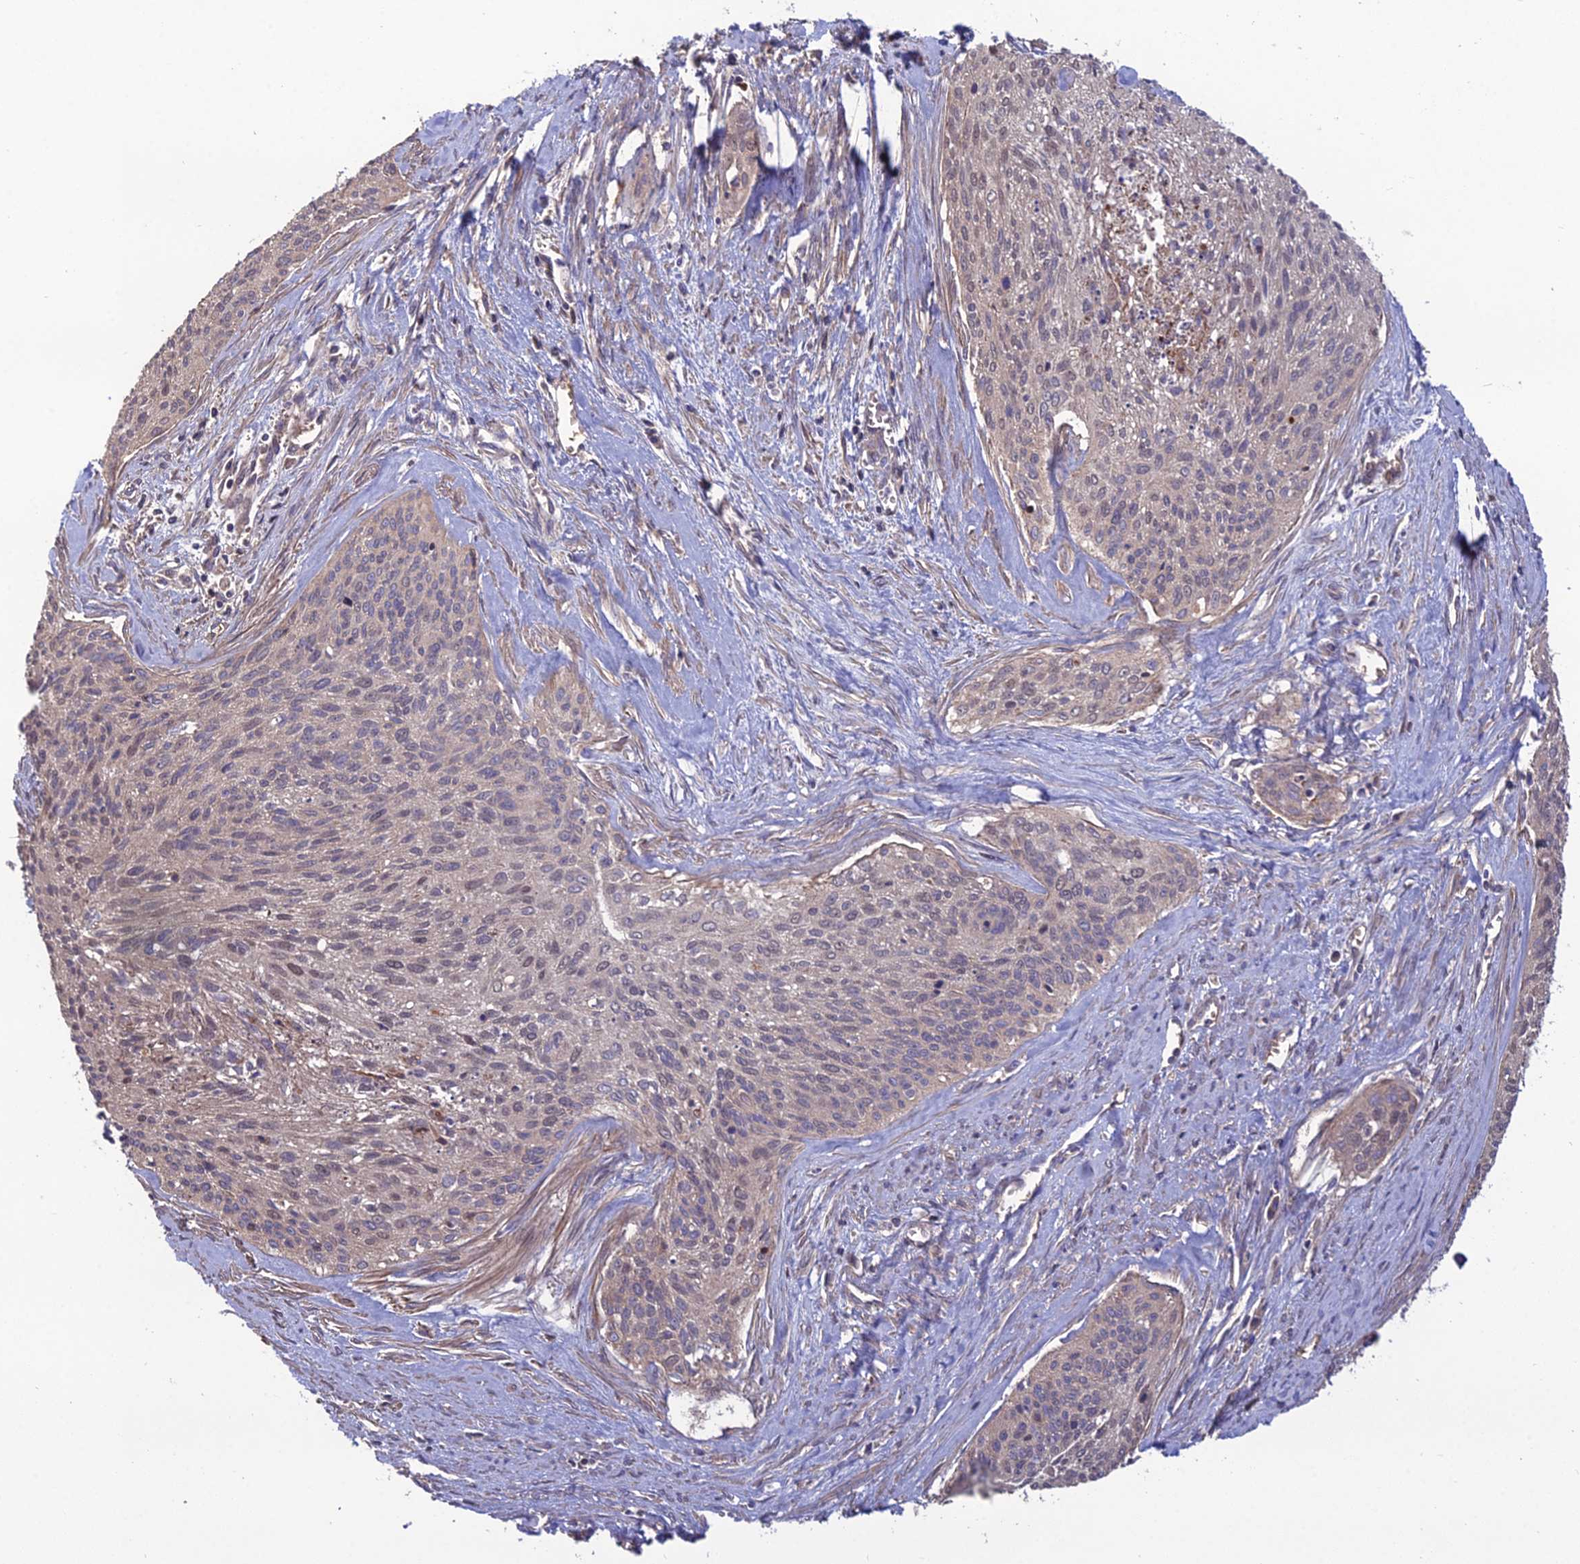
{"staining": {"intensity": "weak", "quantity": "<25%", "location": "cytoplasmic/membranous"}, "tissue": "cervical cancer", "cell_type": "Tumor cells", "image_type": "cancer", "snomed": [{"axis": "morphology", "description": "Squamous cell carcinoma, NOS"}, {"axis": "topography", "description": "Cervix"}], "caption": "The immunohistochemistry image has no significant positivity in tumor cells of squamous cell carcinoma (cervical) tissue.", "gene": "GALR2", "patient": {"sex": "female", "age": 55}}